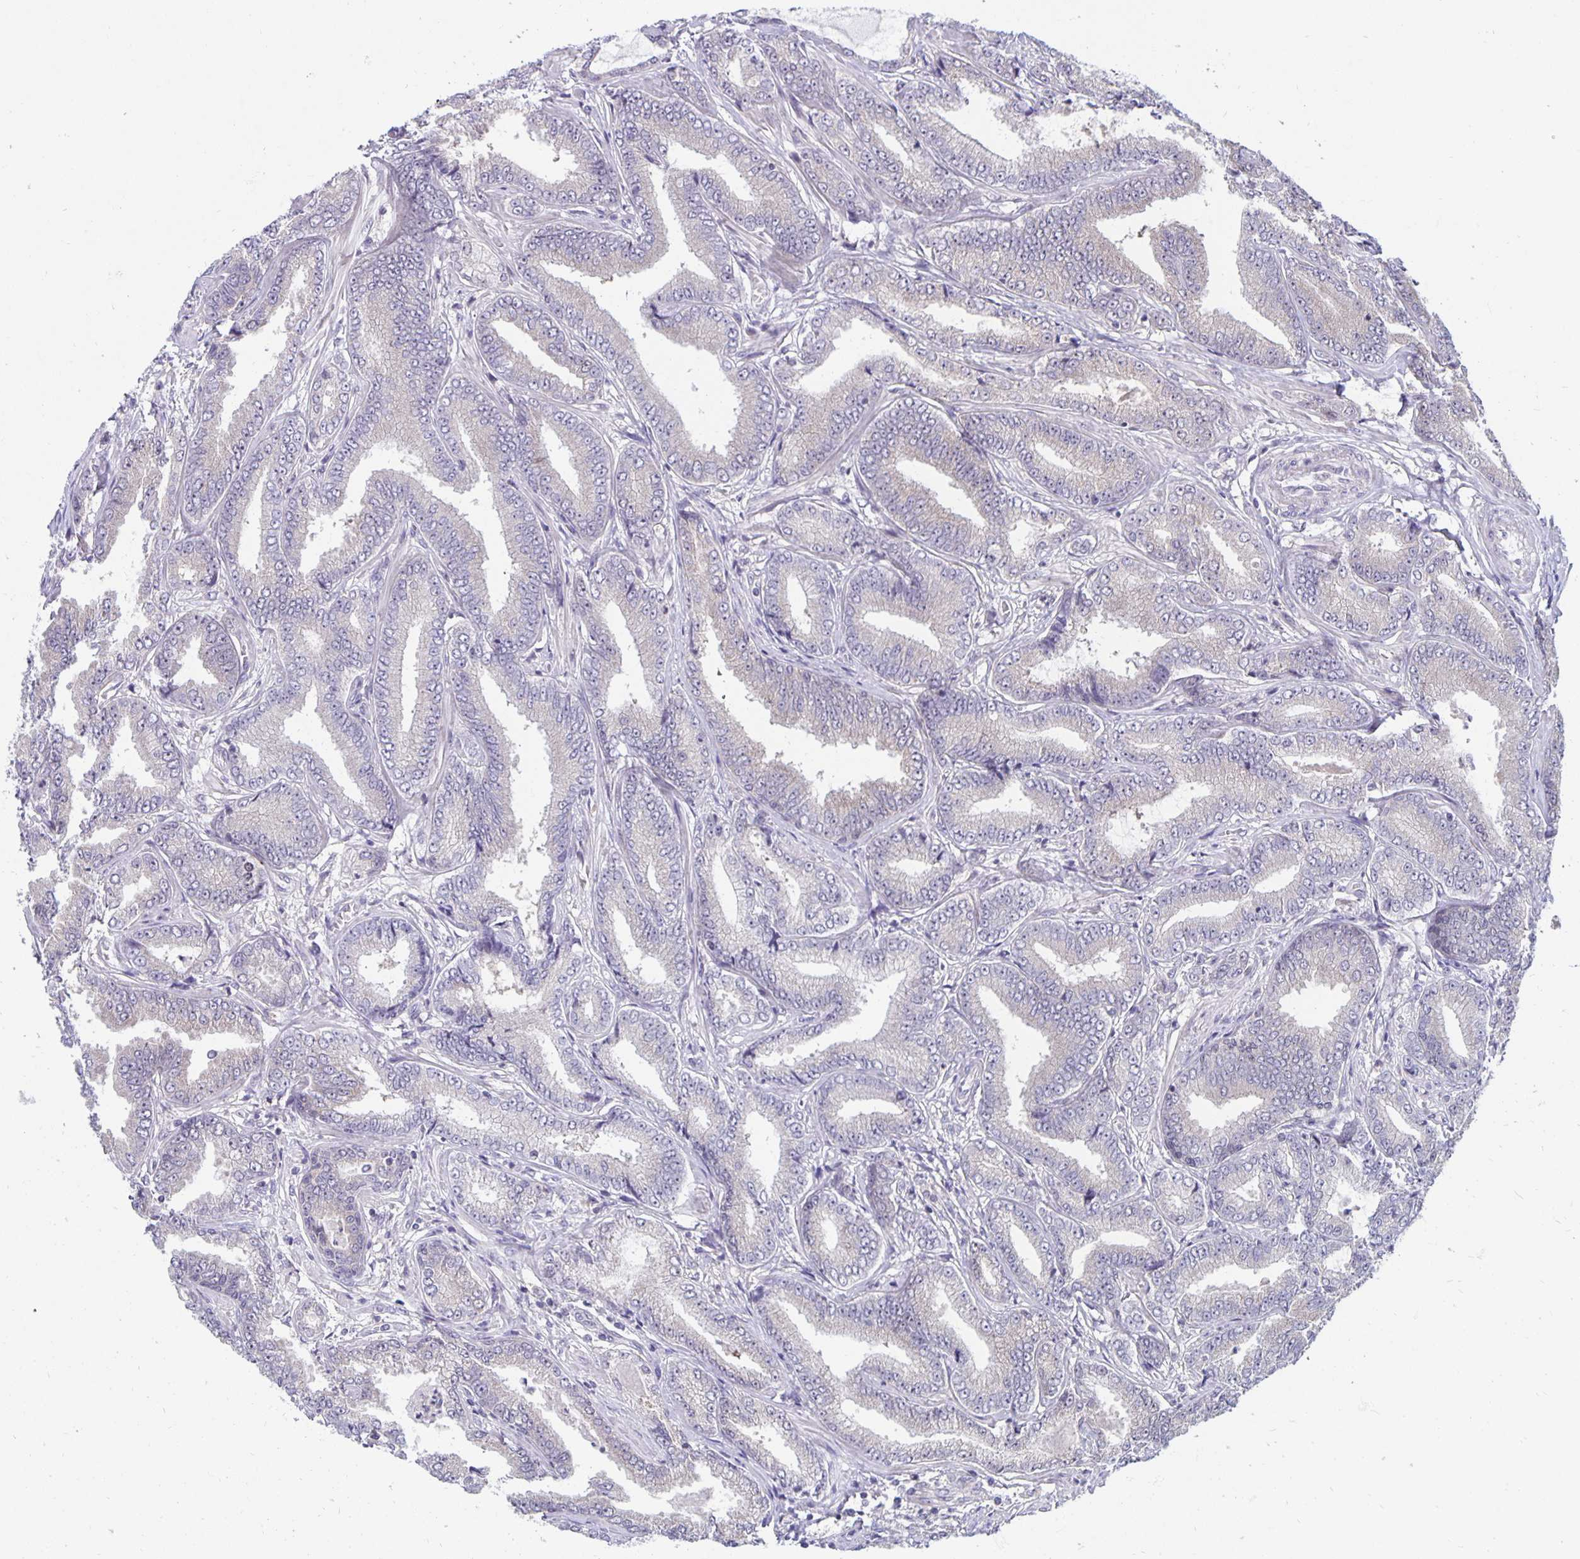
{"staining": {"intensity": "weak", "quantity": "<25%", "location": "cytoplasmic/membranous,nuclear"}, "tissue": "prostate cancer", "cell_type": "Tumor cells", "image_type": "cancer", "snomed": [{"axis": "morphology", "description": "Adenocarcinoma, Low grade"}, {"axis": "topography", "description": "Prostate"}], "caption": "The IHC image has no significant expression in tumor cells of prostate cancer tissue.", "gene": "EXOC6B", "patient": {"sex": "male", "age": 55}}